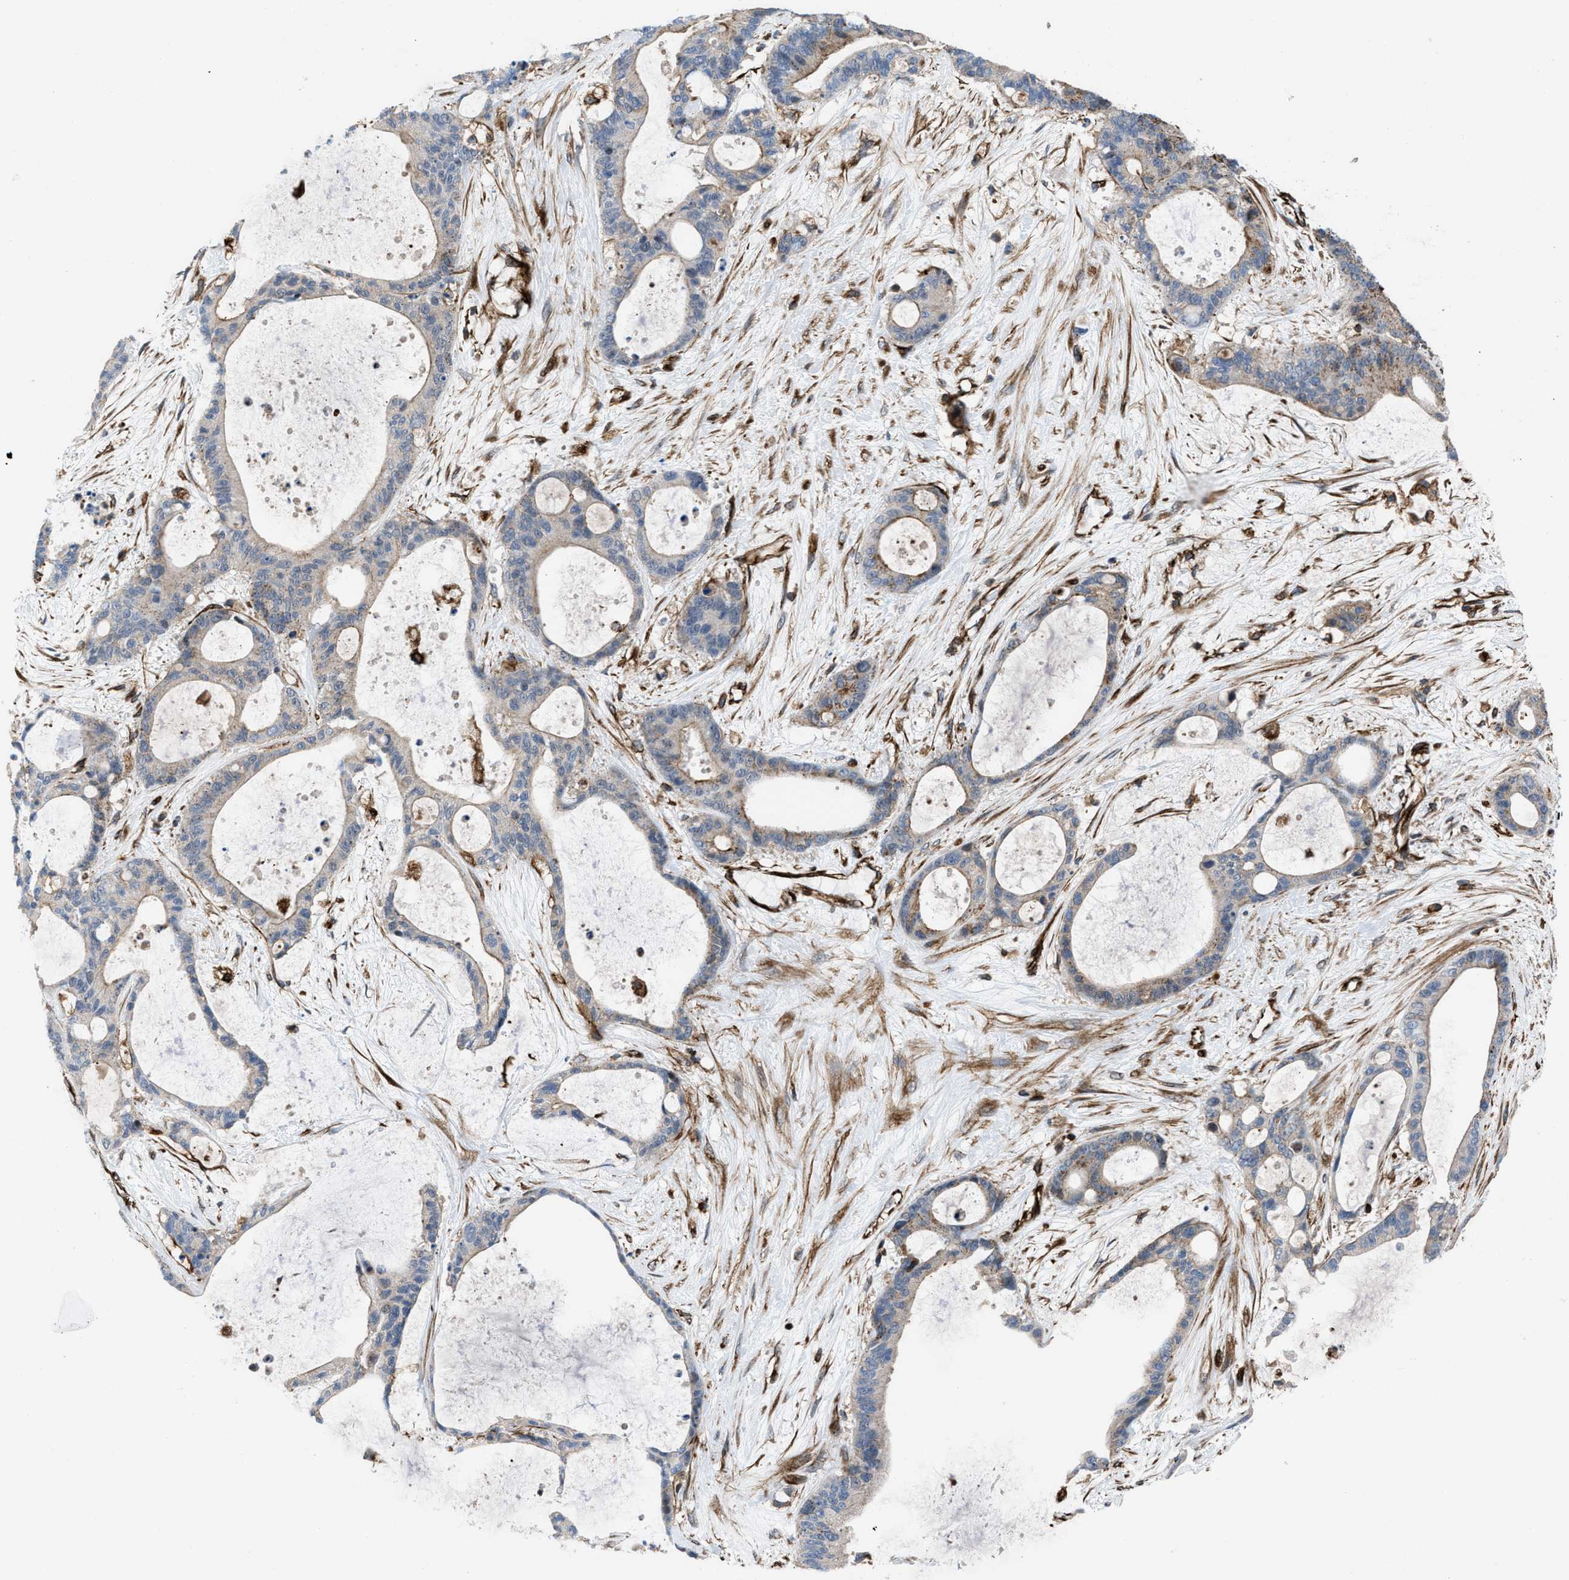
{"staining": {"intensity": "weak", "quantity": "25%-75%", "location": "cytoplasmic/membranous"}, "tissue": "liver cancer", "cell_type": "Tumor cells", "image_type": "cancer", "snomed": [{"axis": "morphology", "description": "Cholangiocarcinoma"}, {"axis": "topography", "description": "Liver"}], "caption": "A brown stain highlights weak cytoplasmic/membranous positivity of a protein in cholangiocarcinoma (liver) tumor cells. (DAB (3,3'-diaminobenzidine) = brown stain, brightfield microscopy at high magnification).", "gene": "PTPRE", "patient": {"sex": "female", "age": 73}}